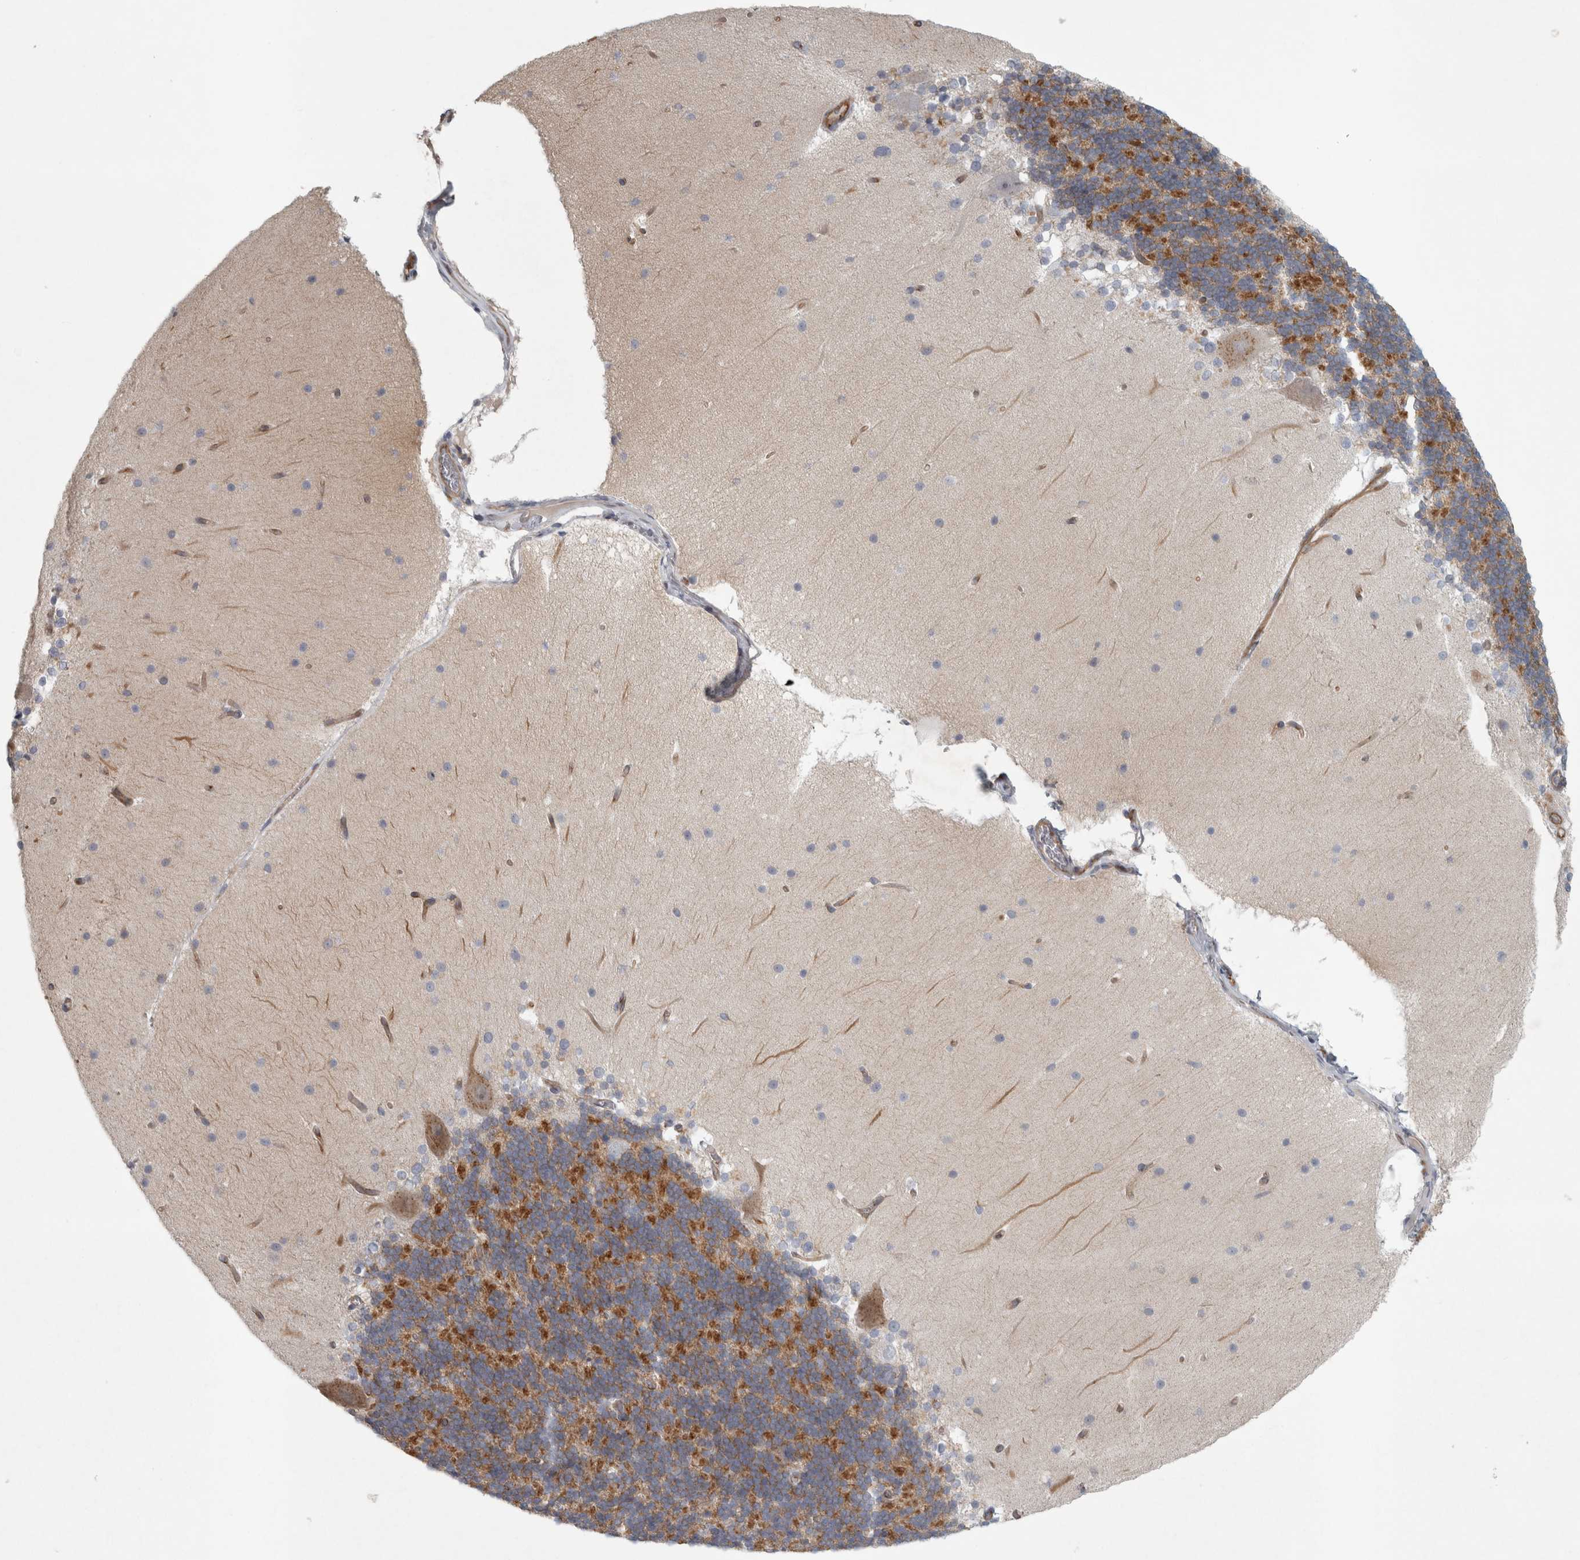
{"staining": {"intensity": "moderate", "quantity": ">75%", "location": "cytoplasmic/membranous"}, "tissue": "cerebellum", "cell_type": "Cells in granular layer", "image_type": "normal", "snomed": [{"axis": "morphology", "description": "Normal tissue, NOS"}, {"axis": "topography", "description": "Cerebellum"}], "caption": "Immunohistochemical staining of benign human cerebellum displays moderate cytoplasmic/membranous protein expression in approximately >75% of cells in granular layer. (Brightfield microscopy of DAB IHC at high magnification).", "gene": "PEX6", "patient": {"sex": "female", "age": 19}}